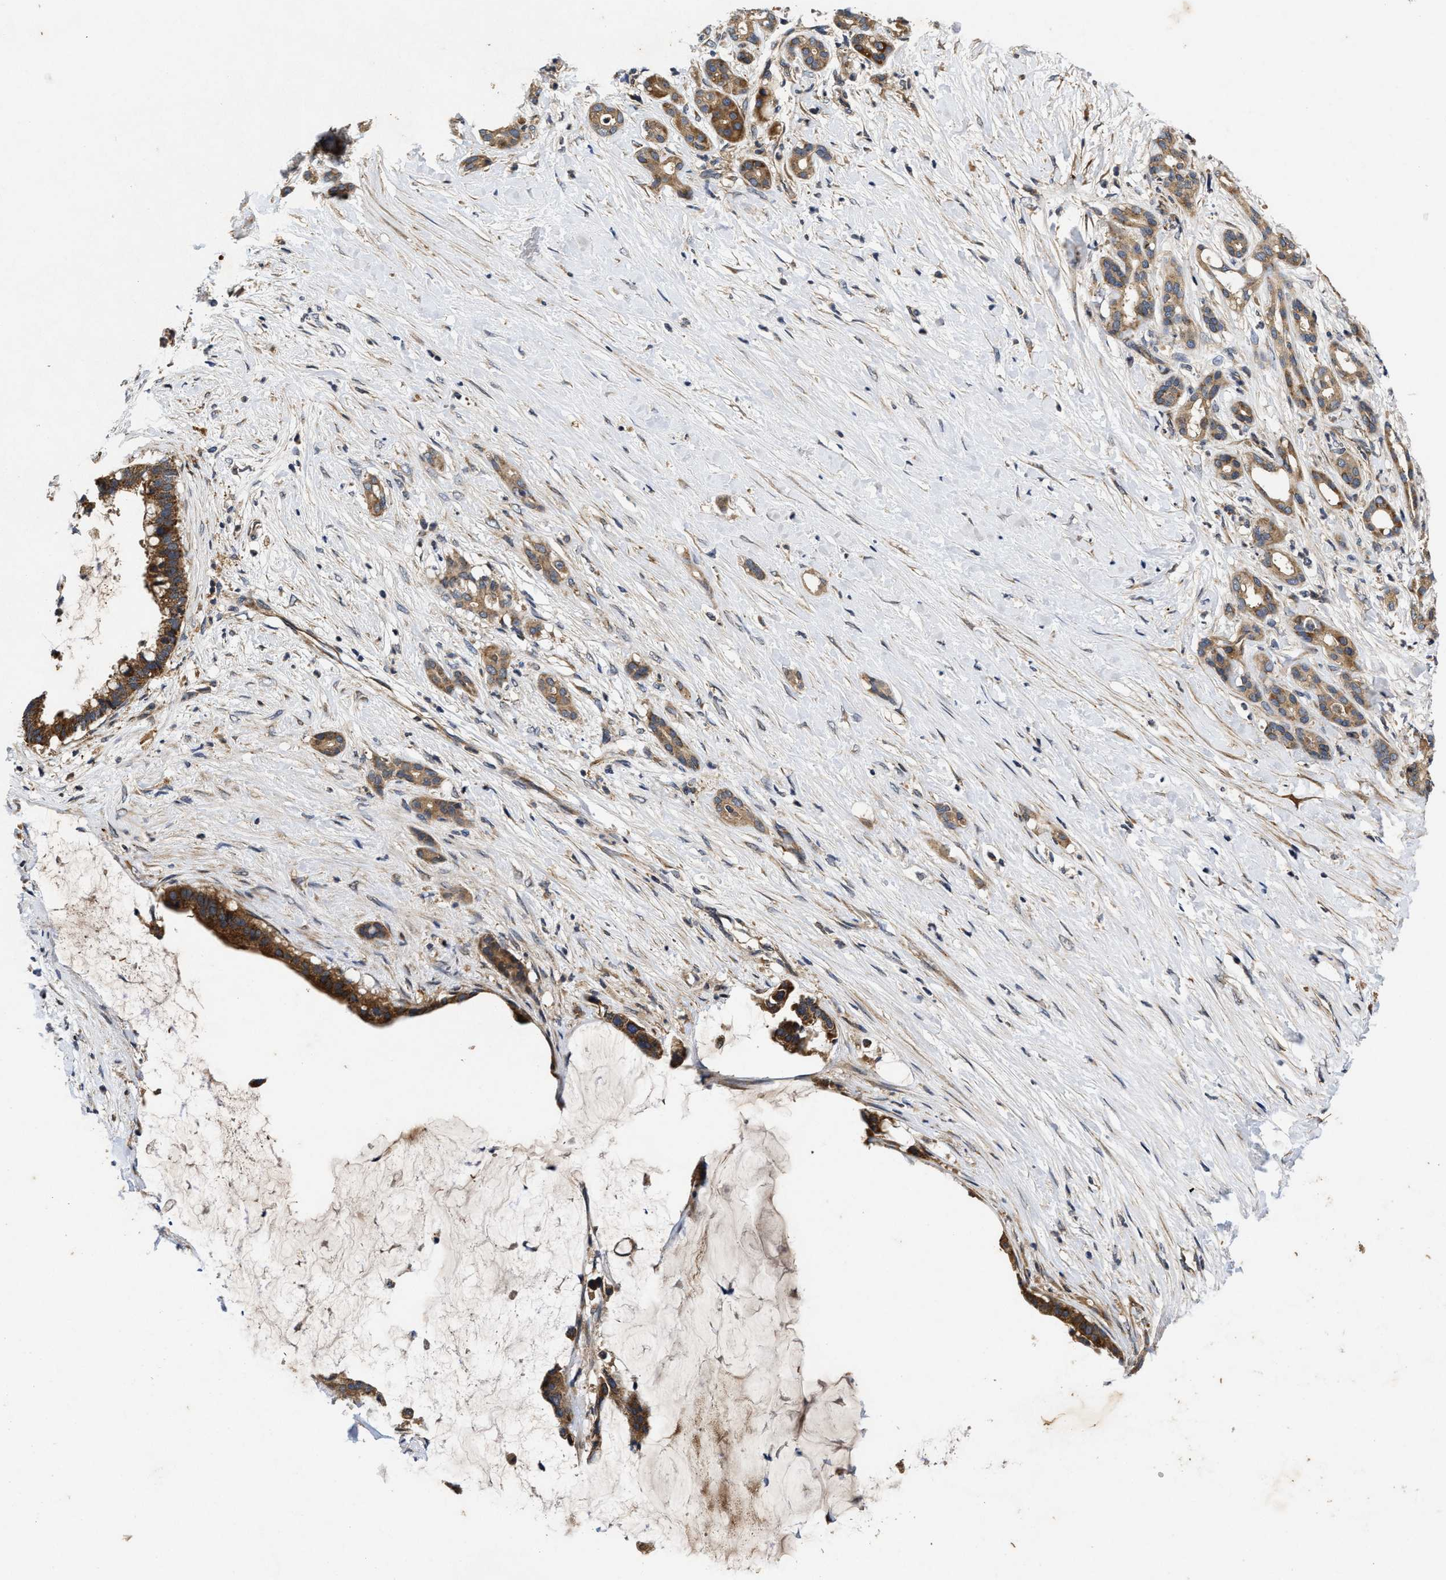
{"staining": {"intensity": "moderate", "quantity": ">75%", "location": "cytoplasmic/membranous"}, "tissue": "pancreatic cancer", "cell_type": "Tumor cells", "image_type": "cancer", "snomed": [{"axis": "morphology", "description": "Adenocarcinoma, NOS"}, {"axis": "topography", "description": "Pancreas"}], "caption": "Pancreatic cancer stained for a protein (brown) reveals moderate cytoplasmic/membranous positive expression in about >75% of tumor cells.", "gene": "EFNA4", "patient": {"sex": "male", "age": 41}}